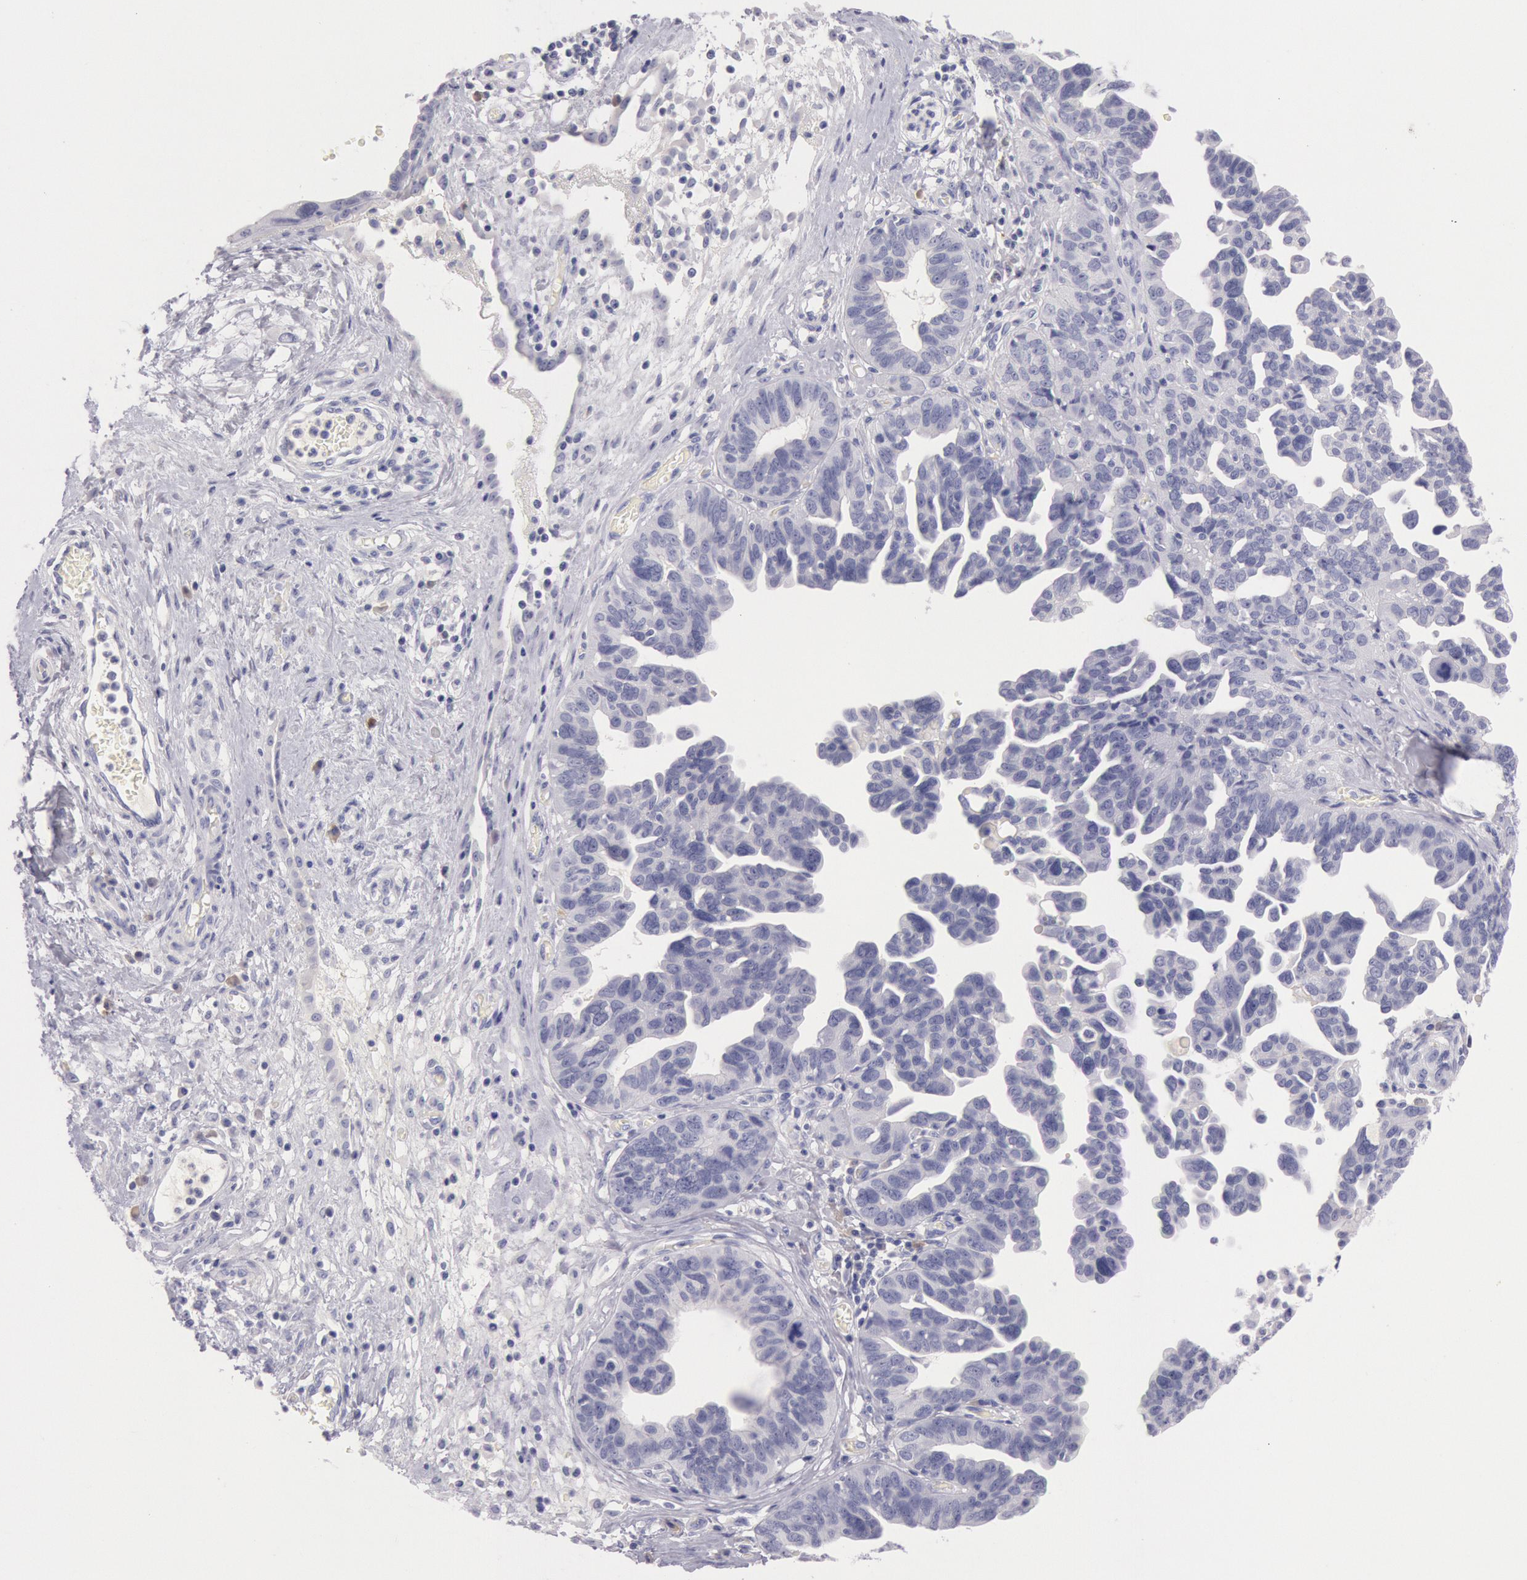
{"staining": {"intensity": "negative", "quantity": "none", "location": "none"}, "tissue": "ovarian cancer", "cell_type": "Tumor cells", "image_type": "cancer", "snomed": [{"axis": "morphology", "description": "Cystadenocarcinoma, serous, NOS"}, {"axis": "topography", "description": "Ovary"}], "caption": "Protein analysis of ovarian cancer demonstrates no significant positivity in tumor cells. The staining was performed using DAB to visualize the protein expression in brown, while the nuclei were stained in blue with hematoxylin (Magnification: 20x).", "gene": "EGFR", "patient": {"sex": "female", "age": 64}}